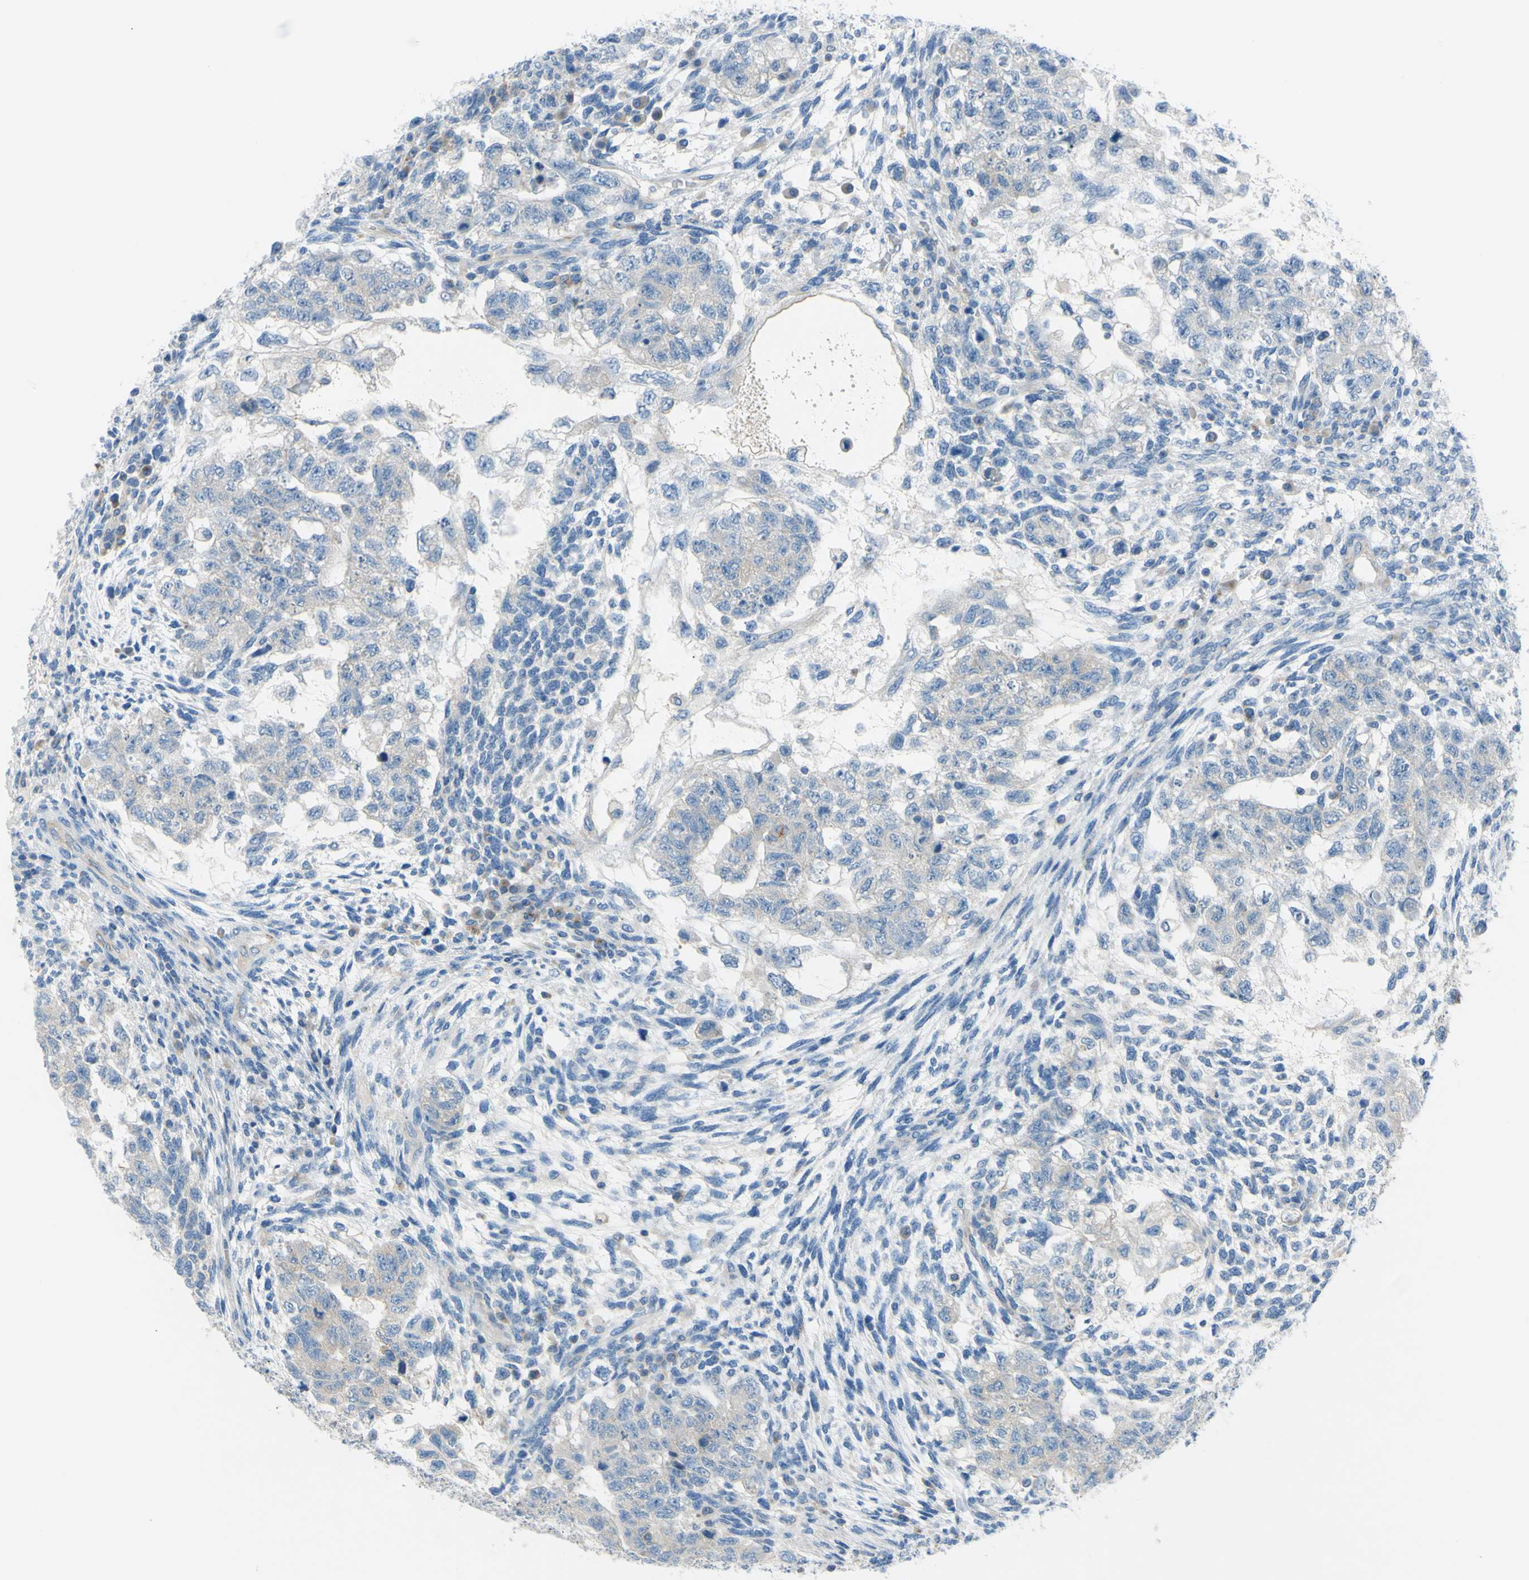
{"staining": {"intensity": "weak", "quantity": "<25%", "location": "cytoplasmic/membranous"}, "tissue": "testis cancer", "cell_type": "Tumor cells", "image_type": "cancer", "snomed": [{"axis": "morphology", "description": "Normal tissue, NOS"}, {"axis": "morphology", "description": "Carcinoma, Embryonal, NOS"}, {"axis": "topography", "description": "Testis"}], "caption": "Immunohistochemistry (IHC) of human testis cancer reveals no staining in tumor cells.", "gene": "FRMD4B", "patient": {"sex": "male", "age": 36}}